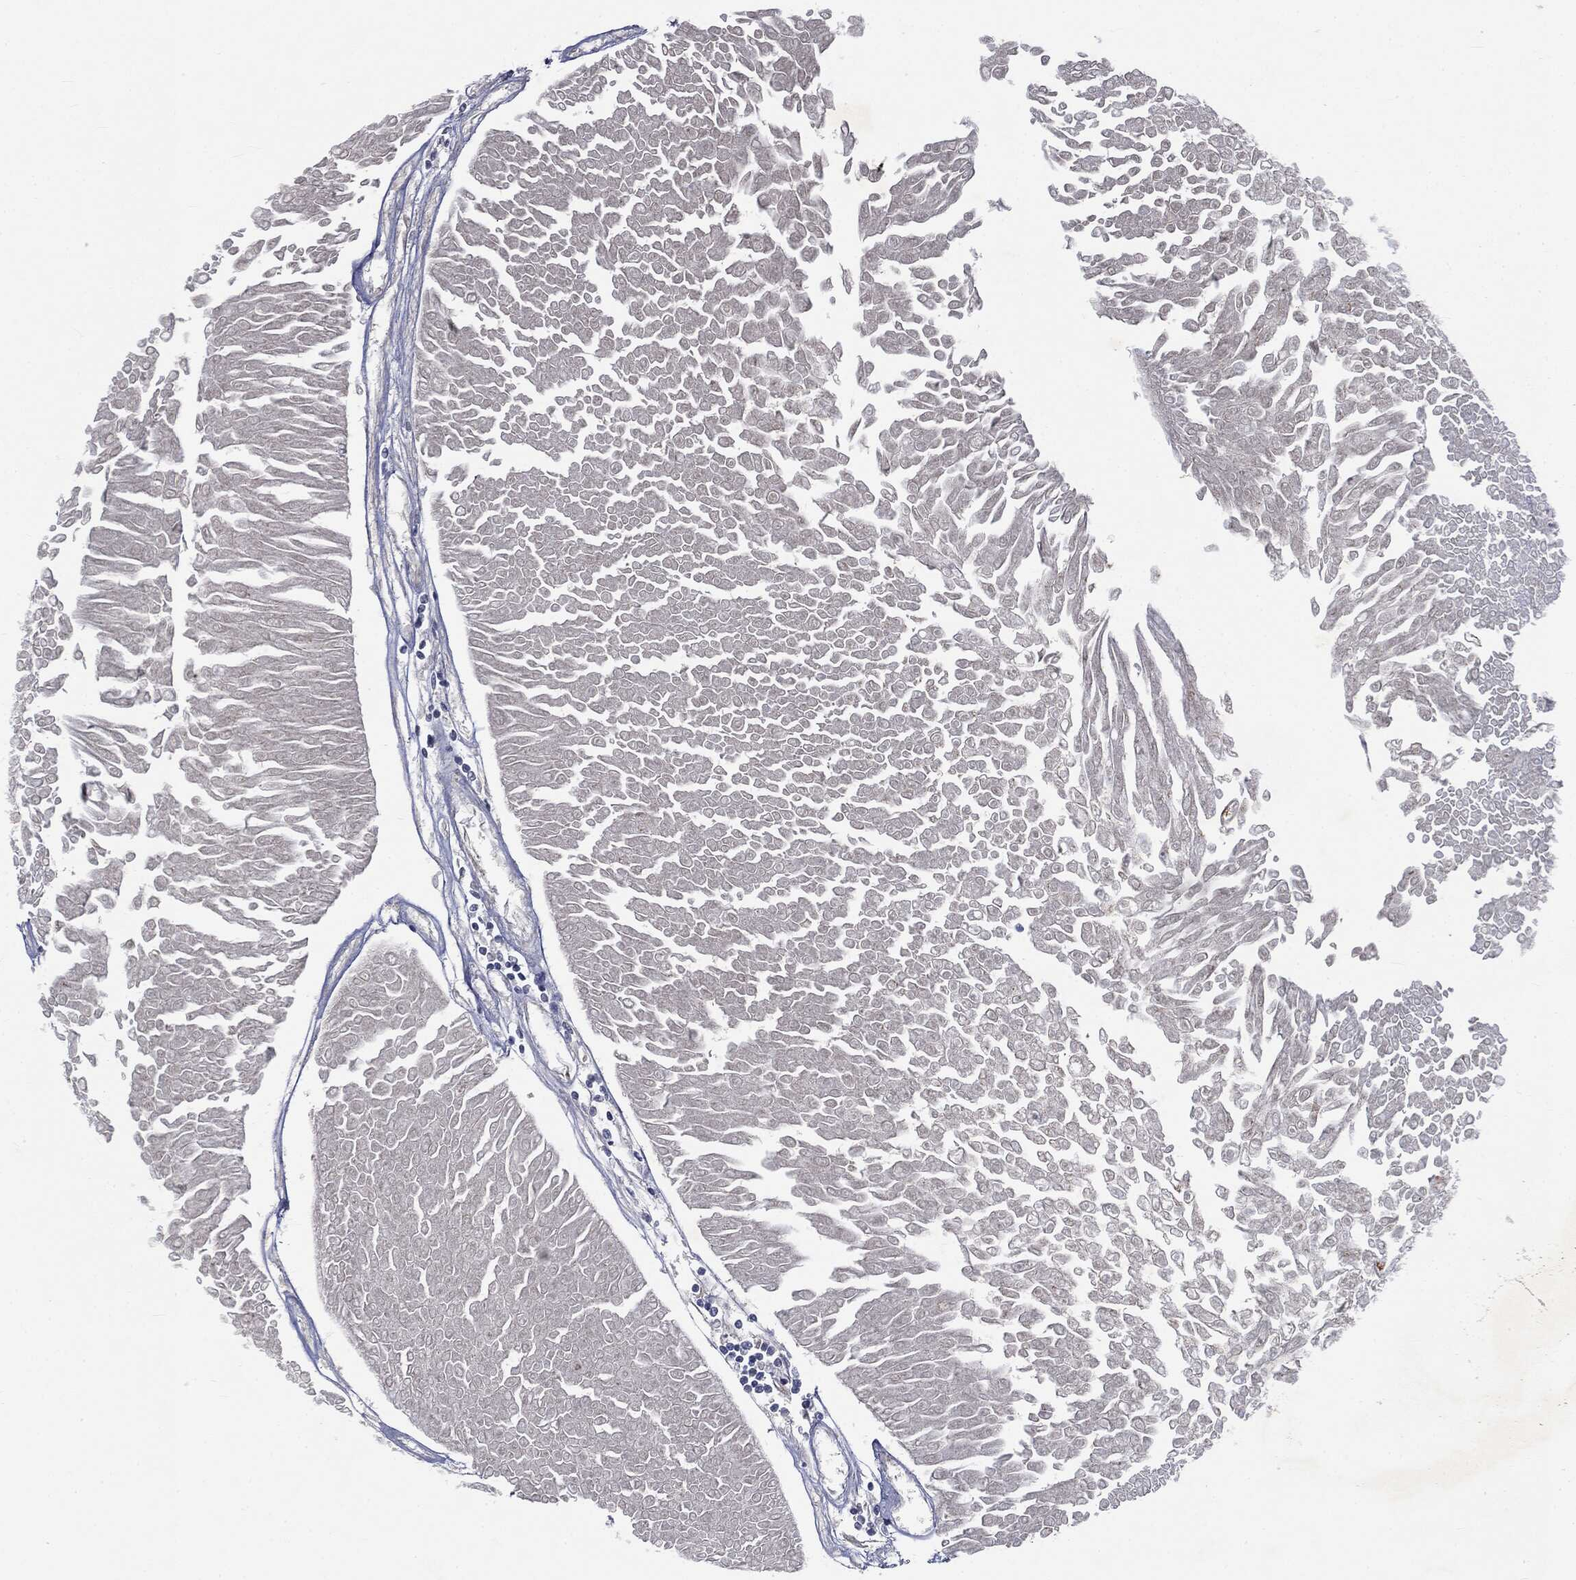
{"staining": {"intensity": "negative", "quantity": "none", "location": "none"}, "tissue": "urothelial cancer", "cell_type": "Tumor cells", "image_type": "cancer", "snomed": [{"axis": "morphology", "description": "Urothelial carcinoma, Low grade"}, {"axis": "topography", "description": "Urinary bladder"}], "caption": "Urothelial cancer stained for a protein using immunohistochemistry demonstrates no staining tumor cells.", "gene": "CASD1", "patient": {"sex": "male", "age": 67}}